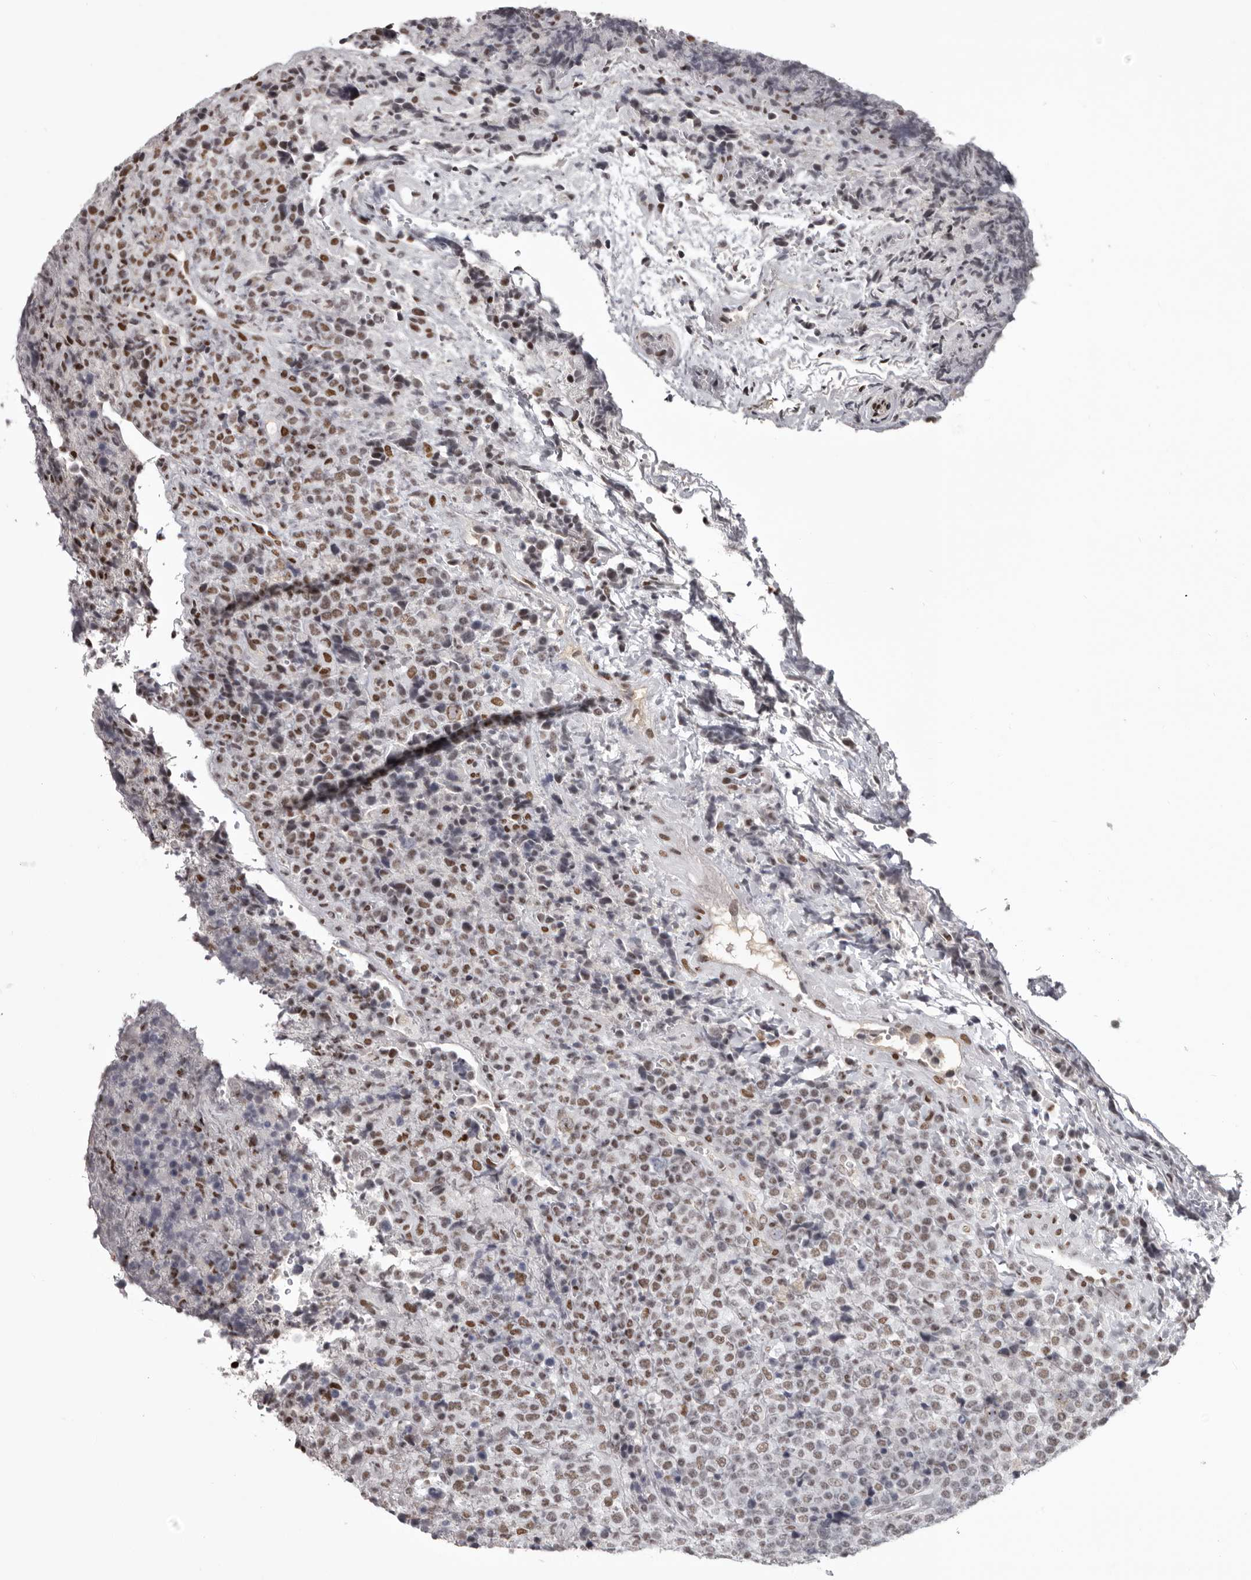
{"staining": {"intensity": "moderate", "quantity": "<25%", "location": "nuclear"}, "tissue": "lymphoma", "cell_type": "Tumor cells", "image_type": "cancer", "snomed": [{"axis": "morphology", "description": "Malignant lymphoma, non-Hodgkin's type, High grade"}, {"axis": "topography", "description": "Lymph node"}], "caption": "Lymphoma stained with immunohistochemistry (IHC) displays moderate nuclear expression in about <25% of tumor cells.", "gene": "NUMA1", "patient": {"sex": "male", "age": 13}}